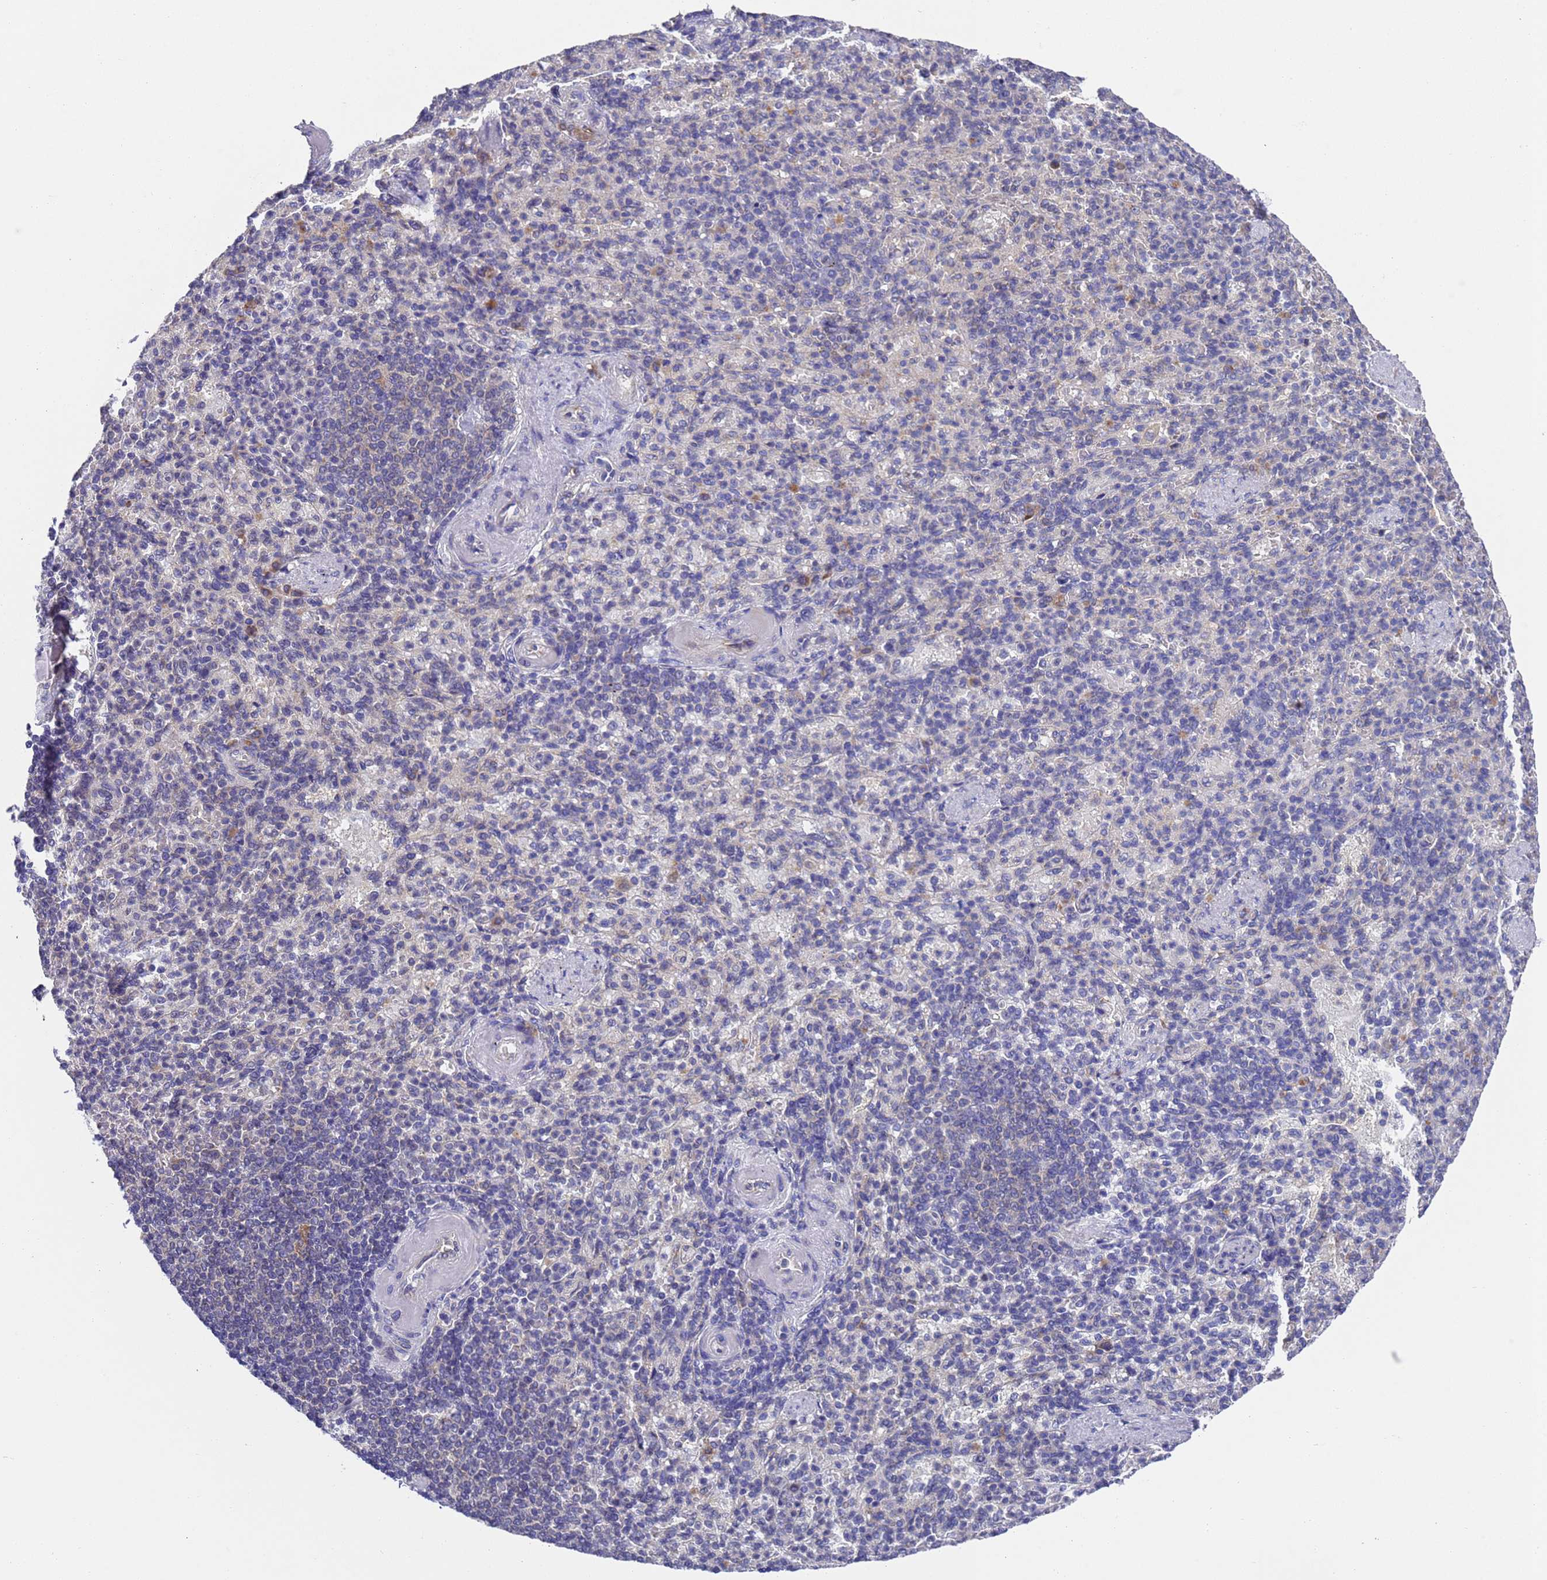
{"staining": {"intensity": "negative", "quantity": "none", "location": "none"}, "tissue": "spleen", "cell_type": "Cells in red pulp", "image_type": "normal", "snomed": [{"axis": "morphology", "description": "Normal tissue, NOS"}, {"axis": "topography", "description": "Spleen"}], "caption": "This is a photomicrograph of IHC staining of unremarkable spleen, which shows no expression in cells in red pulp. (DAB immunohistochemistry (IHC) with hematoxylin counter stain).", "gene": "DCAF12L1", "patient": {"sex": "female", "age": 74}}